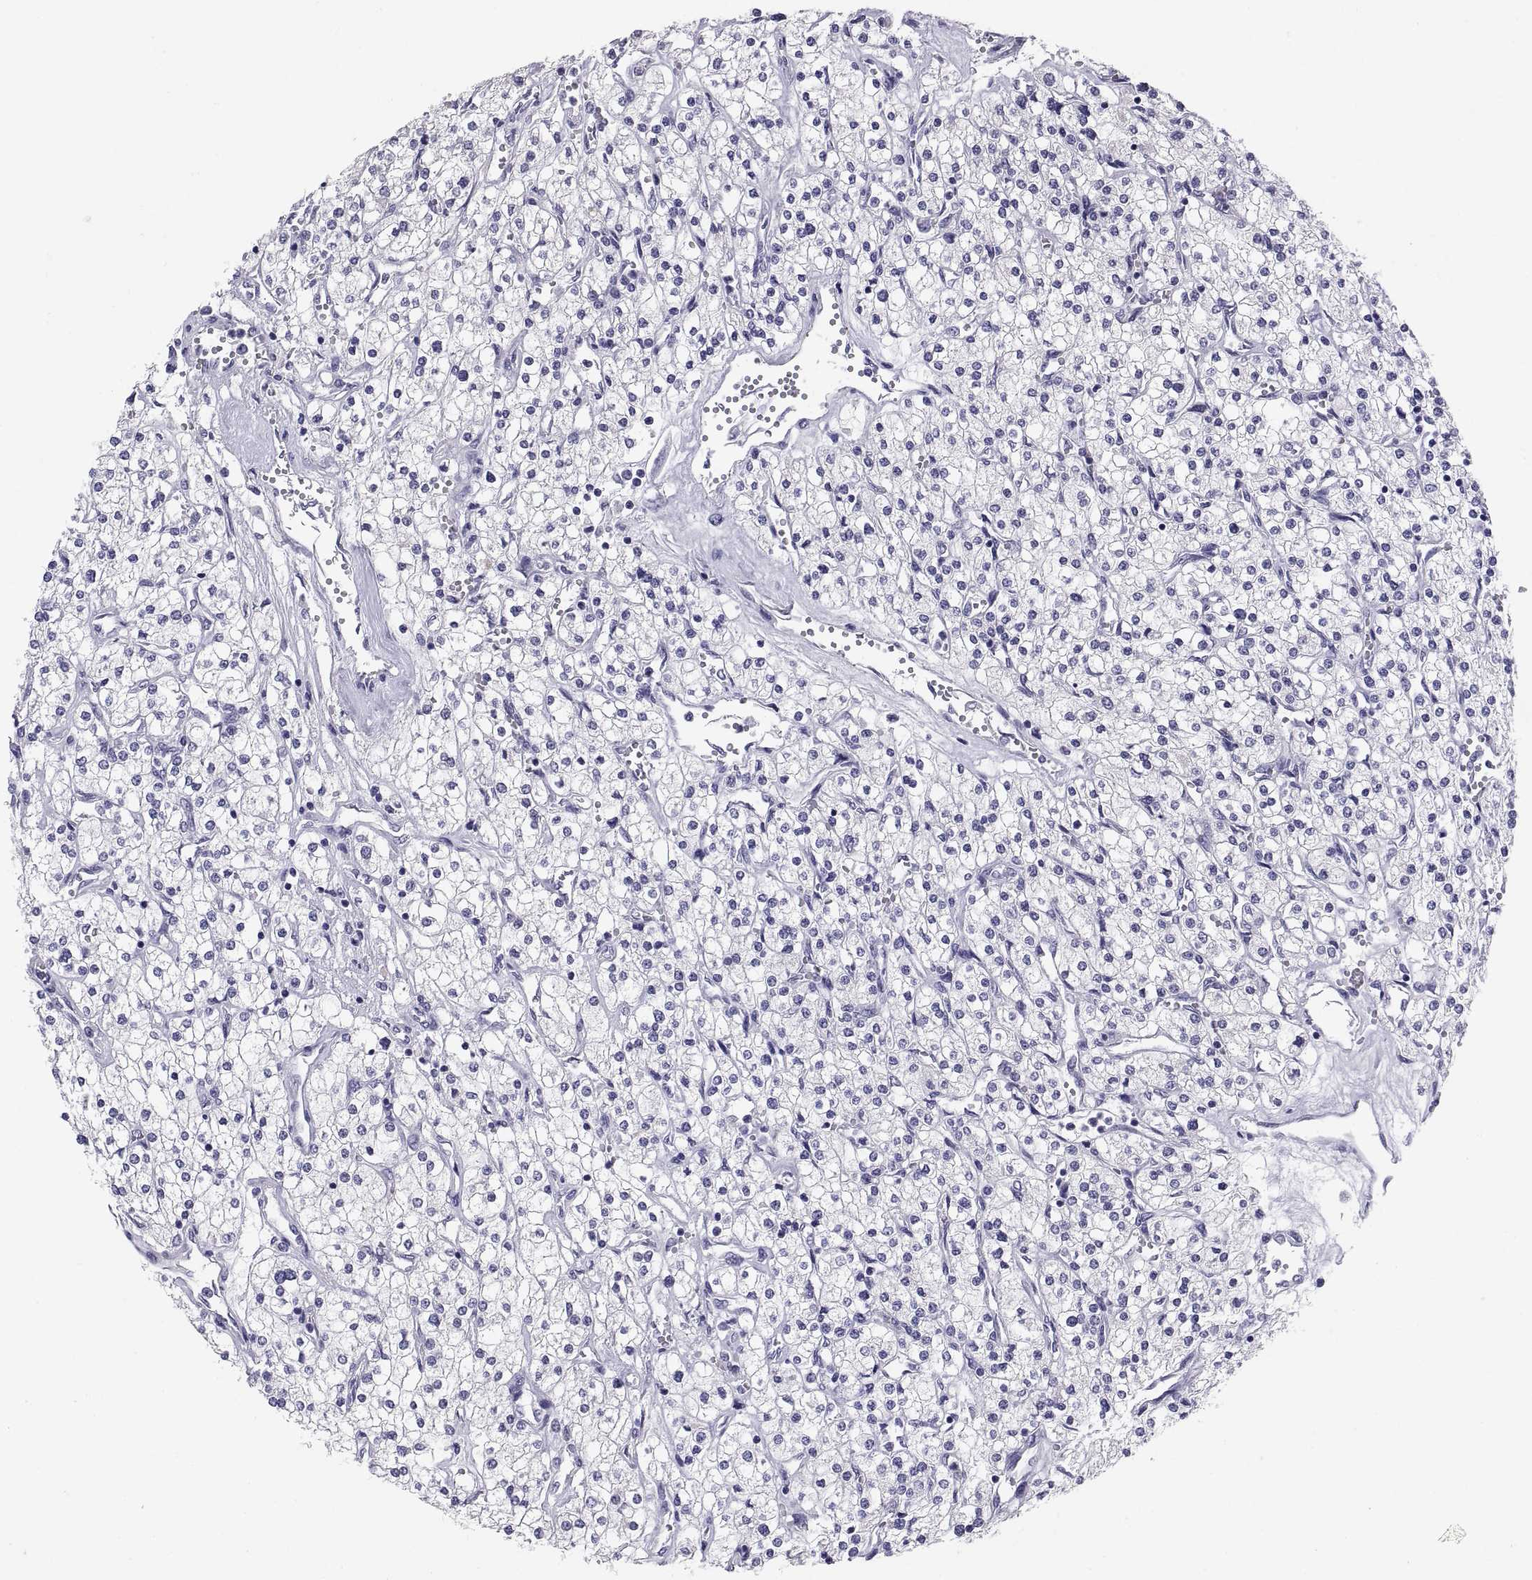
{"staining": {"intensity": "negative", "quantity": "none", "location": "none"}, "tissue": "renal cancer", "cell_type": "Tumor cells", "image_type": "cancer", "snomed": [{"axis": "morphology", "description": "Adenocarcinoma, NOS"}, {"axis": "topography", "description": "Kidney"}], "caption": "This is an immunohistochemistry (IHC) photomicrograph of renal cancer. There is no positivity in tumor cells.", "gene": "TEX13A", "patient": {"sex": "male", "age": 80}}